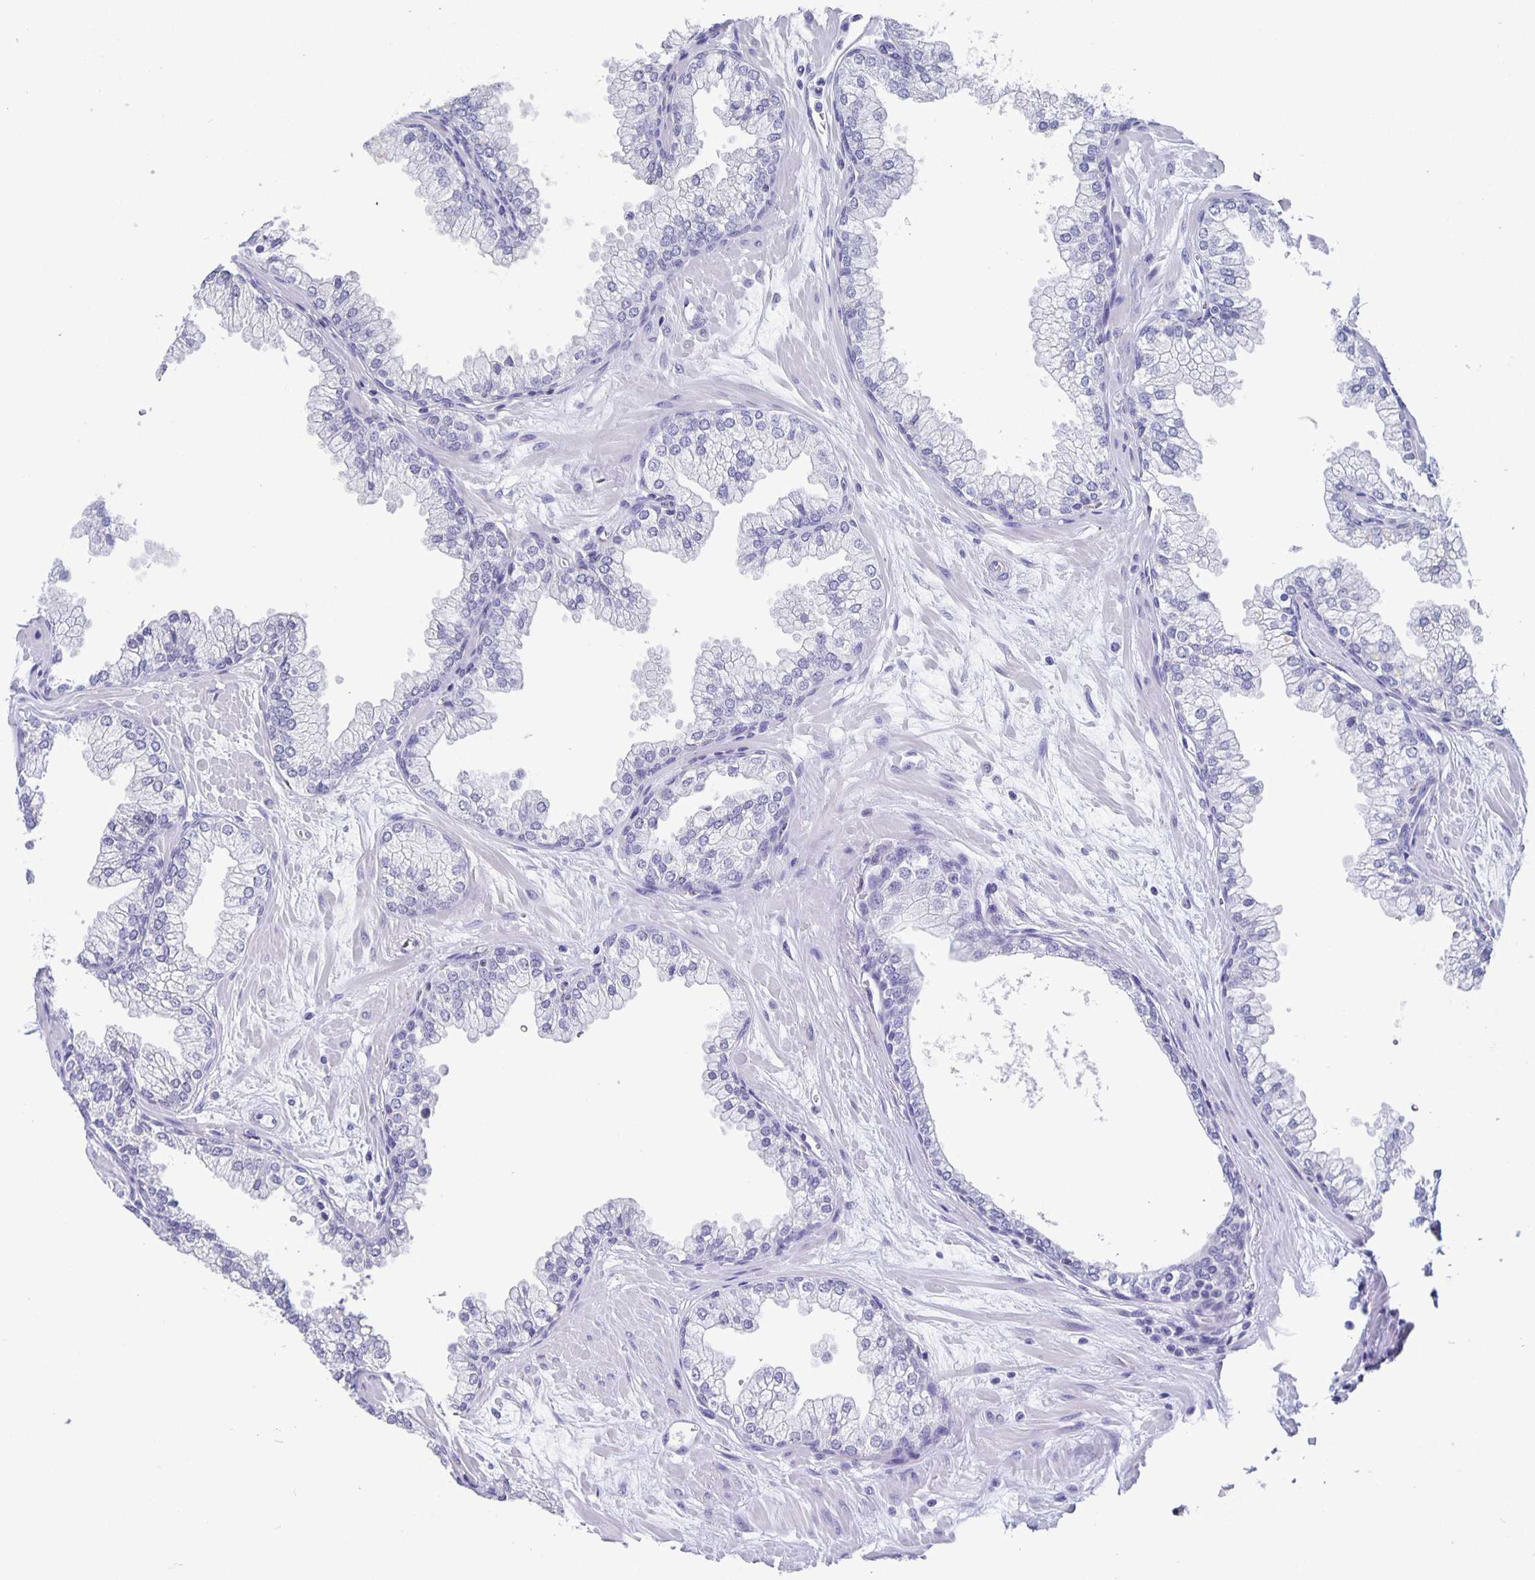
{"staining": {"intensity": "negative", "quantity": "none", "location": "none"}, "tissue": "prostate", "cell_type": "Glandular cells", "image_type": "normal", "snomed": [{"axis": "morphology", "description": "Normal tissue, NOS"}, {"axis": "topography", "description": "Prostate"}, {"axis": "topography", "description": "Peripheral nerve tissue"}], "caption": "IHC micrograph of benign human prostate stained for a protein (brown), which exhibits no expression in glandular cells.", "gene": "SATB2", "patient": {"sex": "male", "age": 61}}